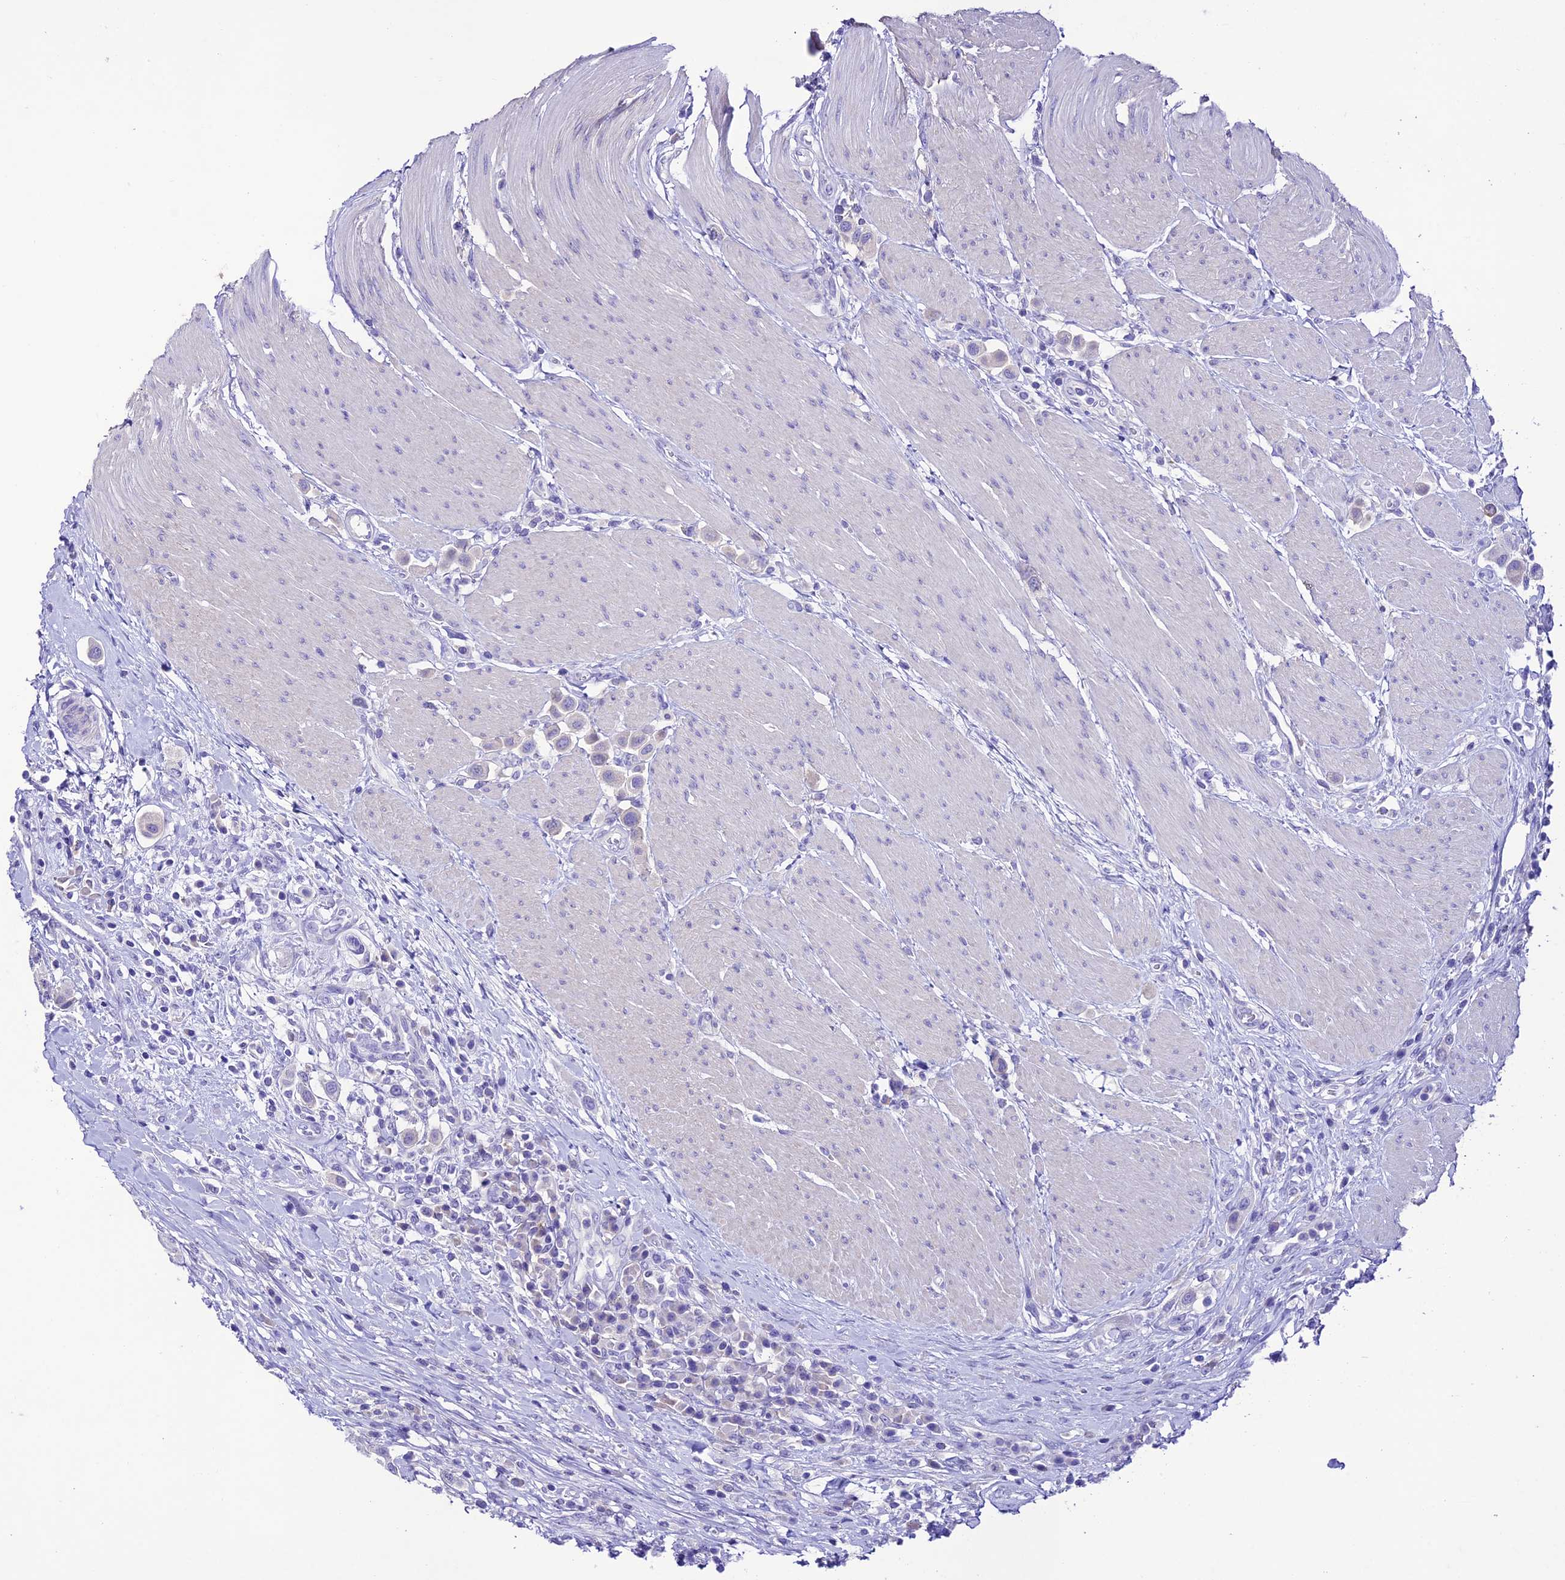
{"staining": {"intensity": "negative", "quantity": "none", "location": "none"}, "tissue": "urothelial cancer", "cell_type": "Tumor cells", "image_type": "cancer", "snomed": [{"axis": "morphology", "description": "Urothelial carcinoma, High grade"}, {"axis": "topography", "description": "Urinary bladder"}], "caption": "IHC of human urothelial carcinoma (high-grade) displays no expression in tumor cells. Brightfield microscopy of IHC stained with DAB (3,3'-diaminobenzidine) (brown) and hematoxylin (blue), captured at high magnification.", "gene": "NLRP6", "patient": {"sex": "male", "age": 50}}